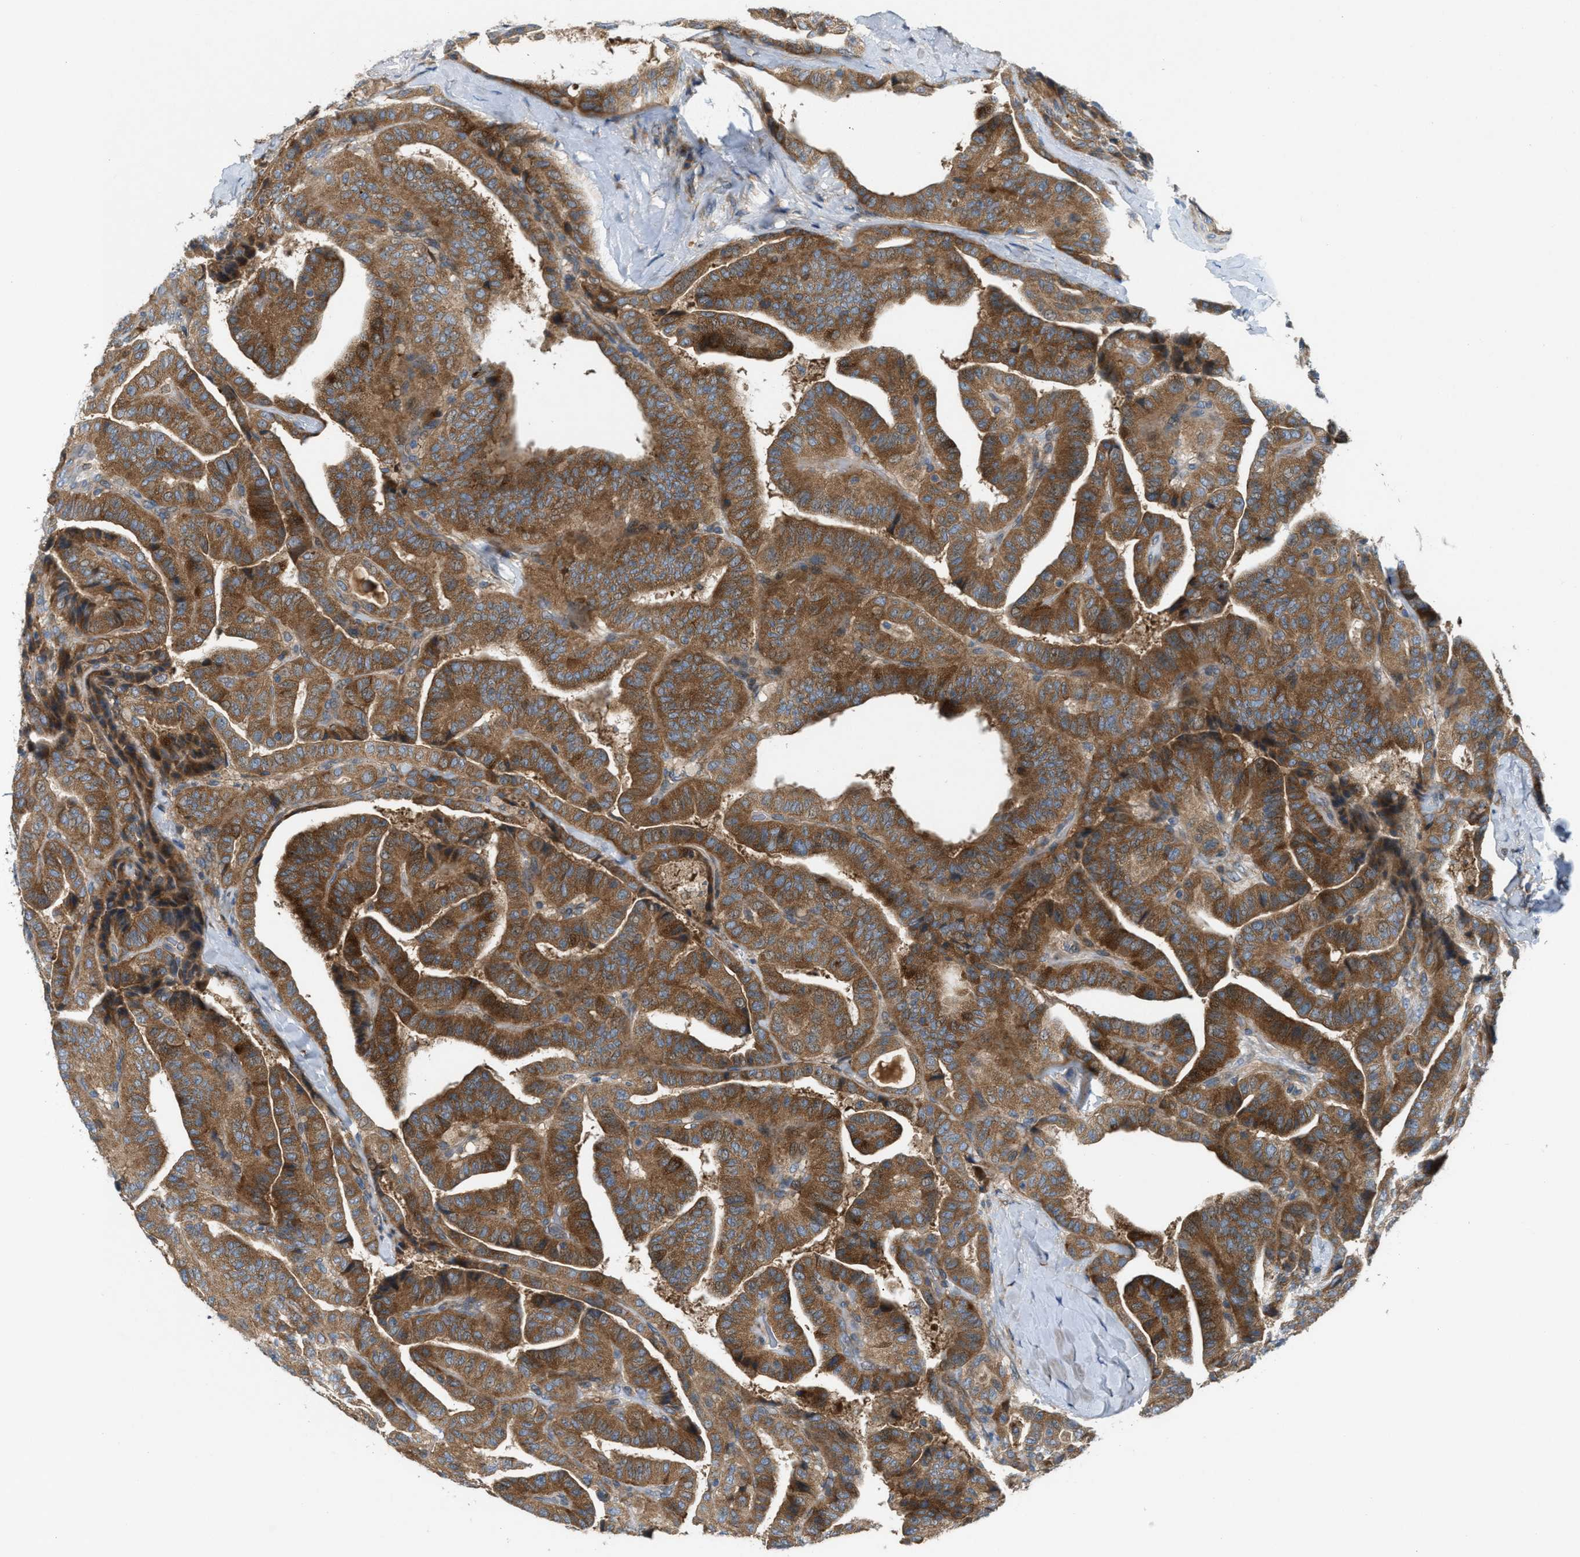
{"staining": {"intensity": "strong", "quantity": ">75%", "location": "cytoplasmic/membranous"}, "tissue": "thyroid cancer", "cell_type": "Tumor cells", "image_type": "cancer", "snomed": [{"axis": "morphology", "description": "Papillary adenocarcinoma, NOS"}, {"axis": "topography", "description": "Thyroid gland"}], "caption": "The image demonstrates immunohistochemical staining of thyroid papillary adenocarcinoma. There is strong cytoplasmic/membranous staining is present in approximately >75% of tumor cells.", "gene": "CYB5D1", "patient": {"sex": "male", "age": 77}}